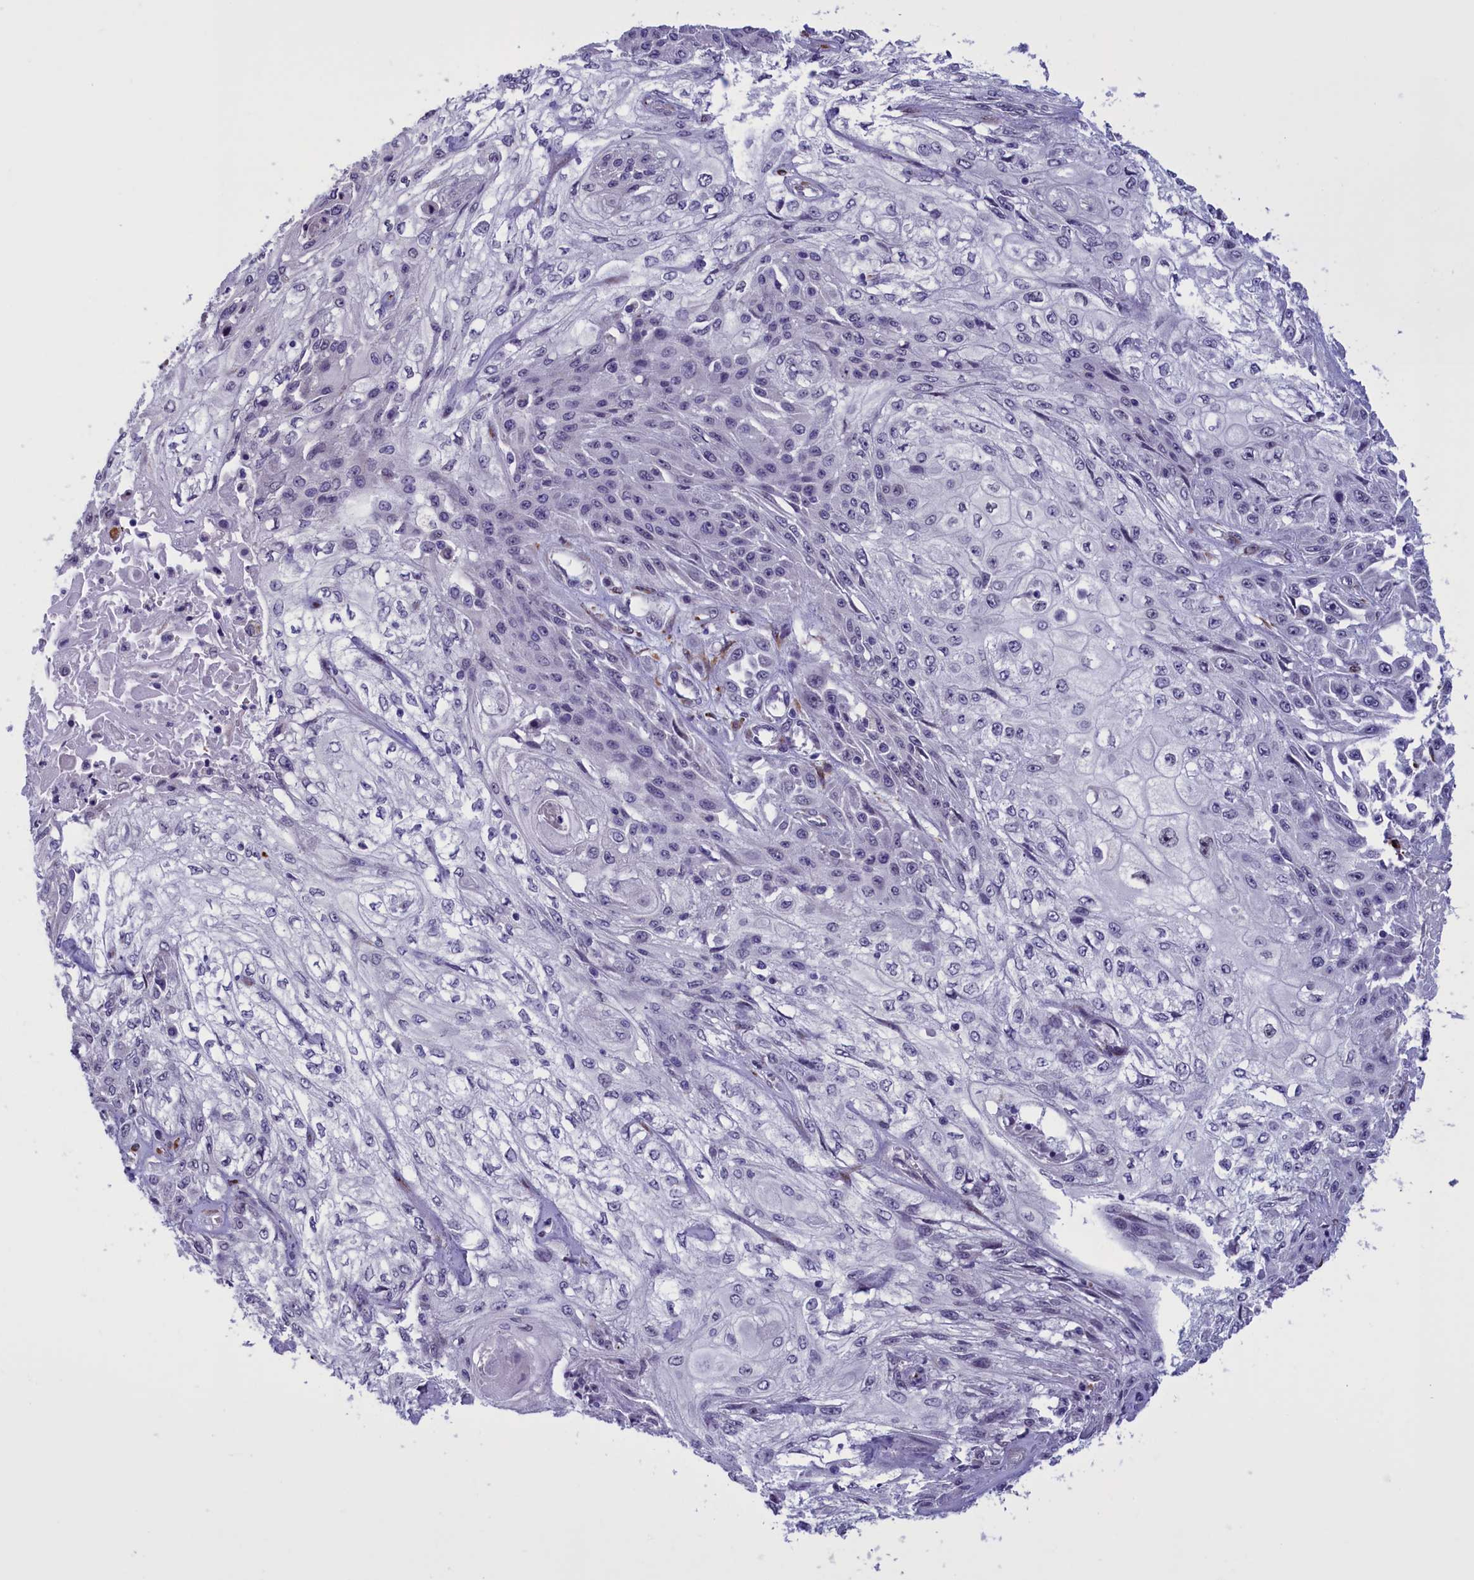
{"staining": {"intensity": "negative", "quantity": "none", "location": "none"}, "tissue": "skin cancer", "cell_type": "Tumor cells", "image_type": "cancer", "snomed": [{"axis": "morphology", "description": "Squamous cell carcinoma, NOS"}, {"axis": "morphology", "description": "Squamous cell carcinoma, metastatic, NOS"}, {"axis": "topography", "description": "Skin"}, {"axis": "topography", "description": "Lymph node"}], "caption": "Tumor cells show no significant staining in skin cancer (metastatic squamous cell carcinoma).", "gene": "PARS2", "patient": {"sex": "male", "age": 75}}